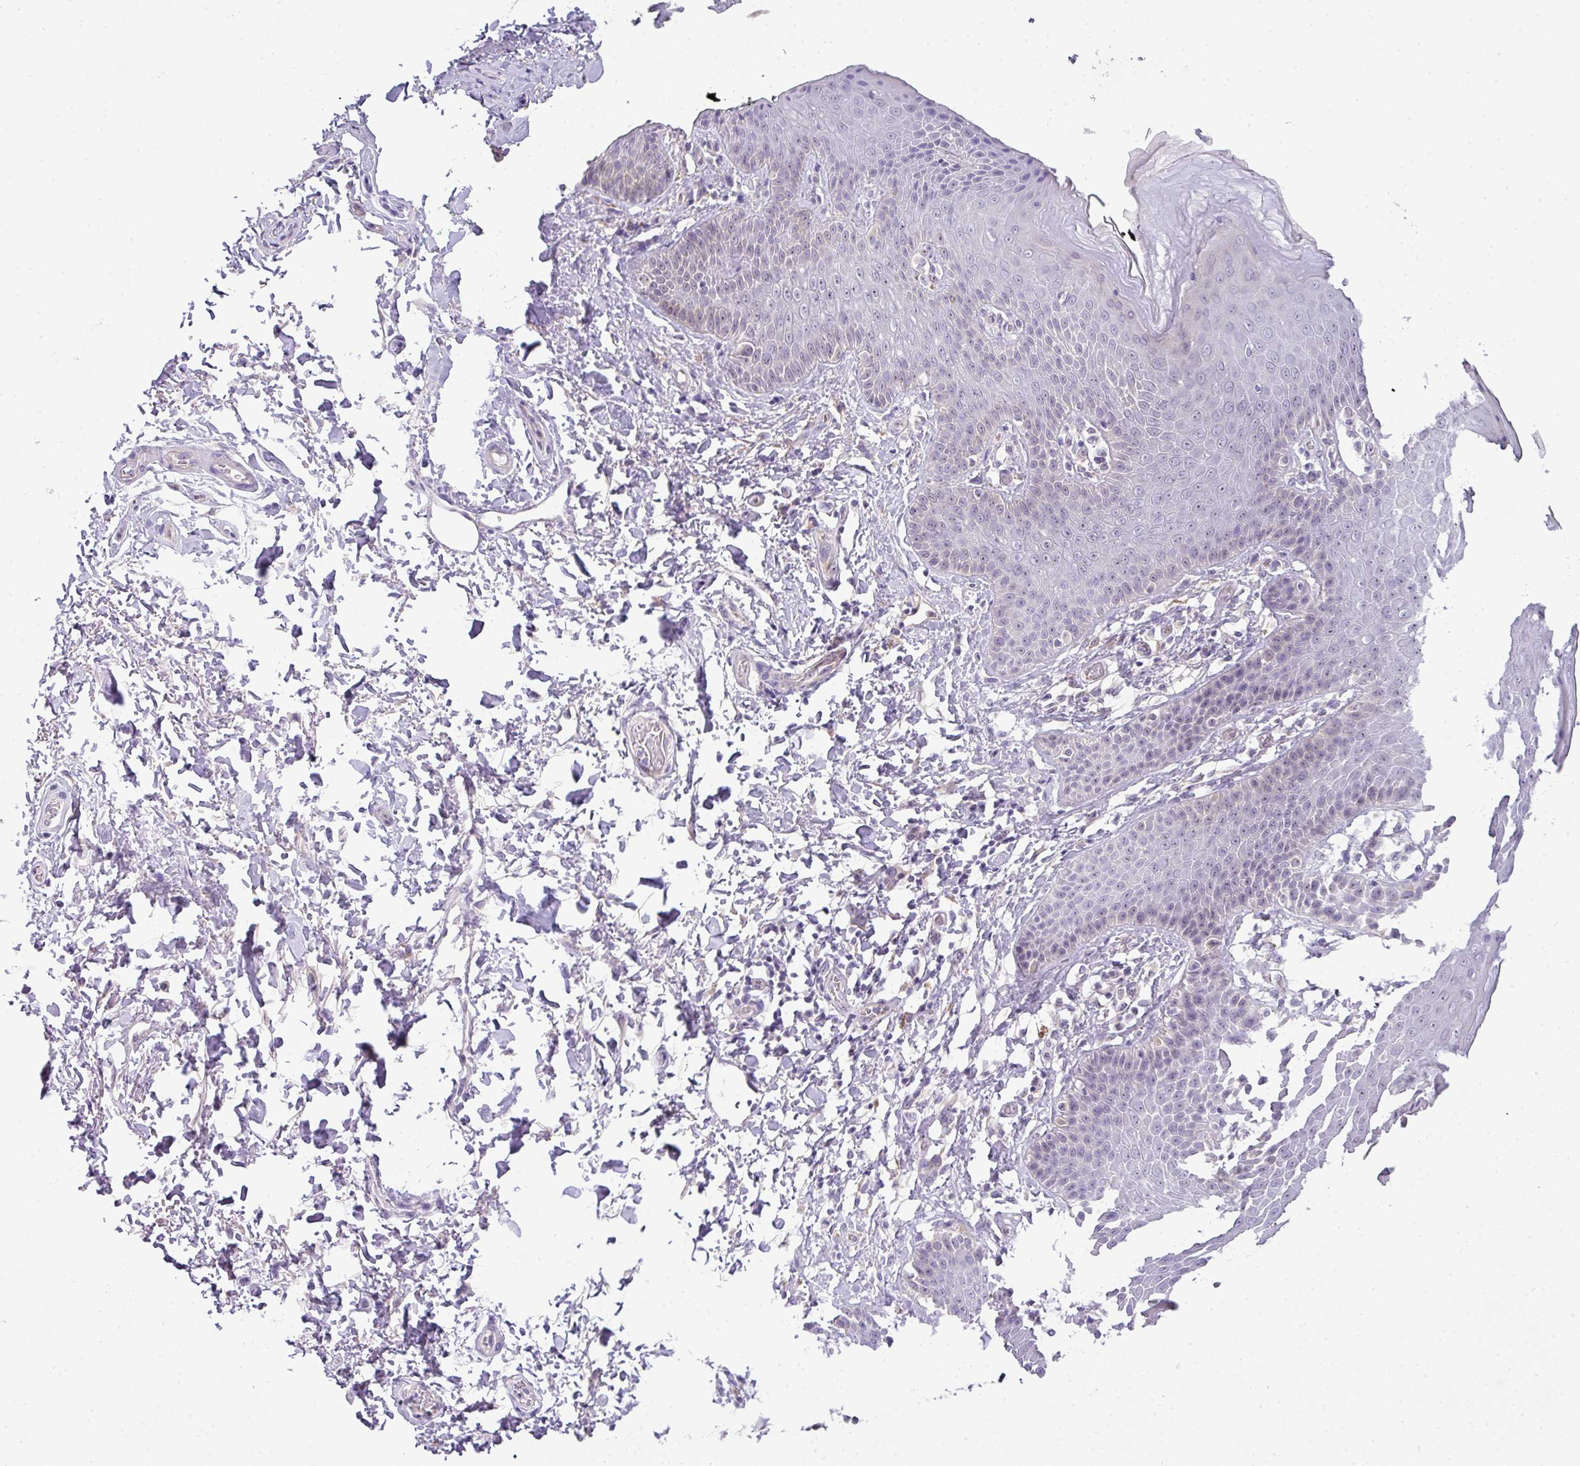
{"staining": {"intensity": "weak", "quantity": "25%-75%", "location": "nuclear"}, "tissue": "skin", "cell_type": "Epidermal cells", "image_type": "normal", "snomed": [{"axis": "morphology", "description": "Normal tissue, NOS"}, {"axis": "topography", "description": "Peripheral nerve tissue"}], "caption": "Immunohistochemistry (IHC) histopathology image of unremarkable human skin stained for a protein (brown), which displays low levels of weak nuclear expression in about 25%-75% of epidermal cells.", "gene": "GCG", "patient": {"sex": "male", "age": 51}}